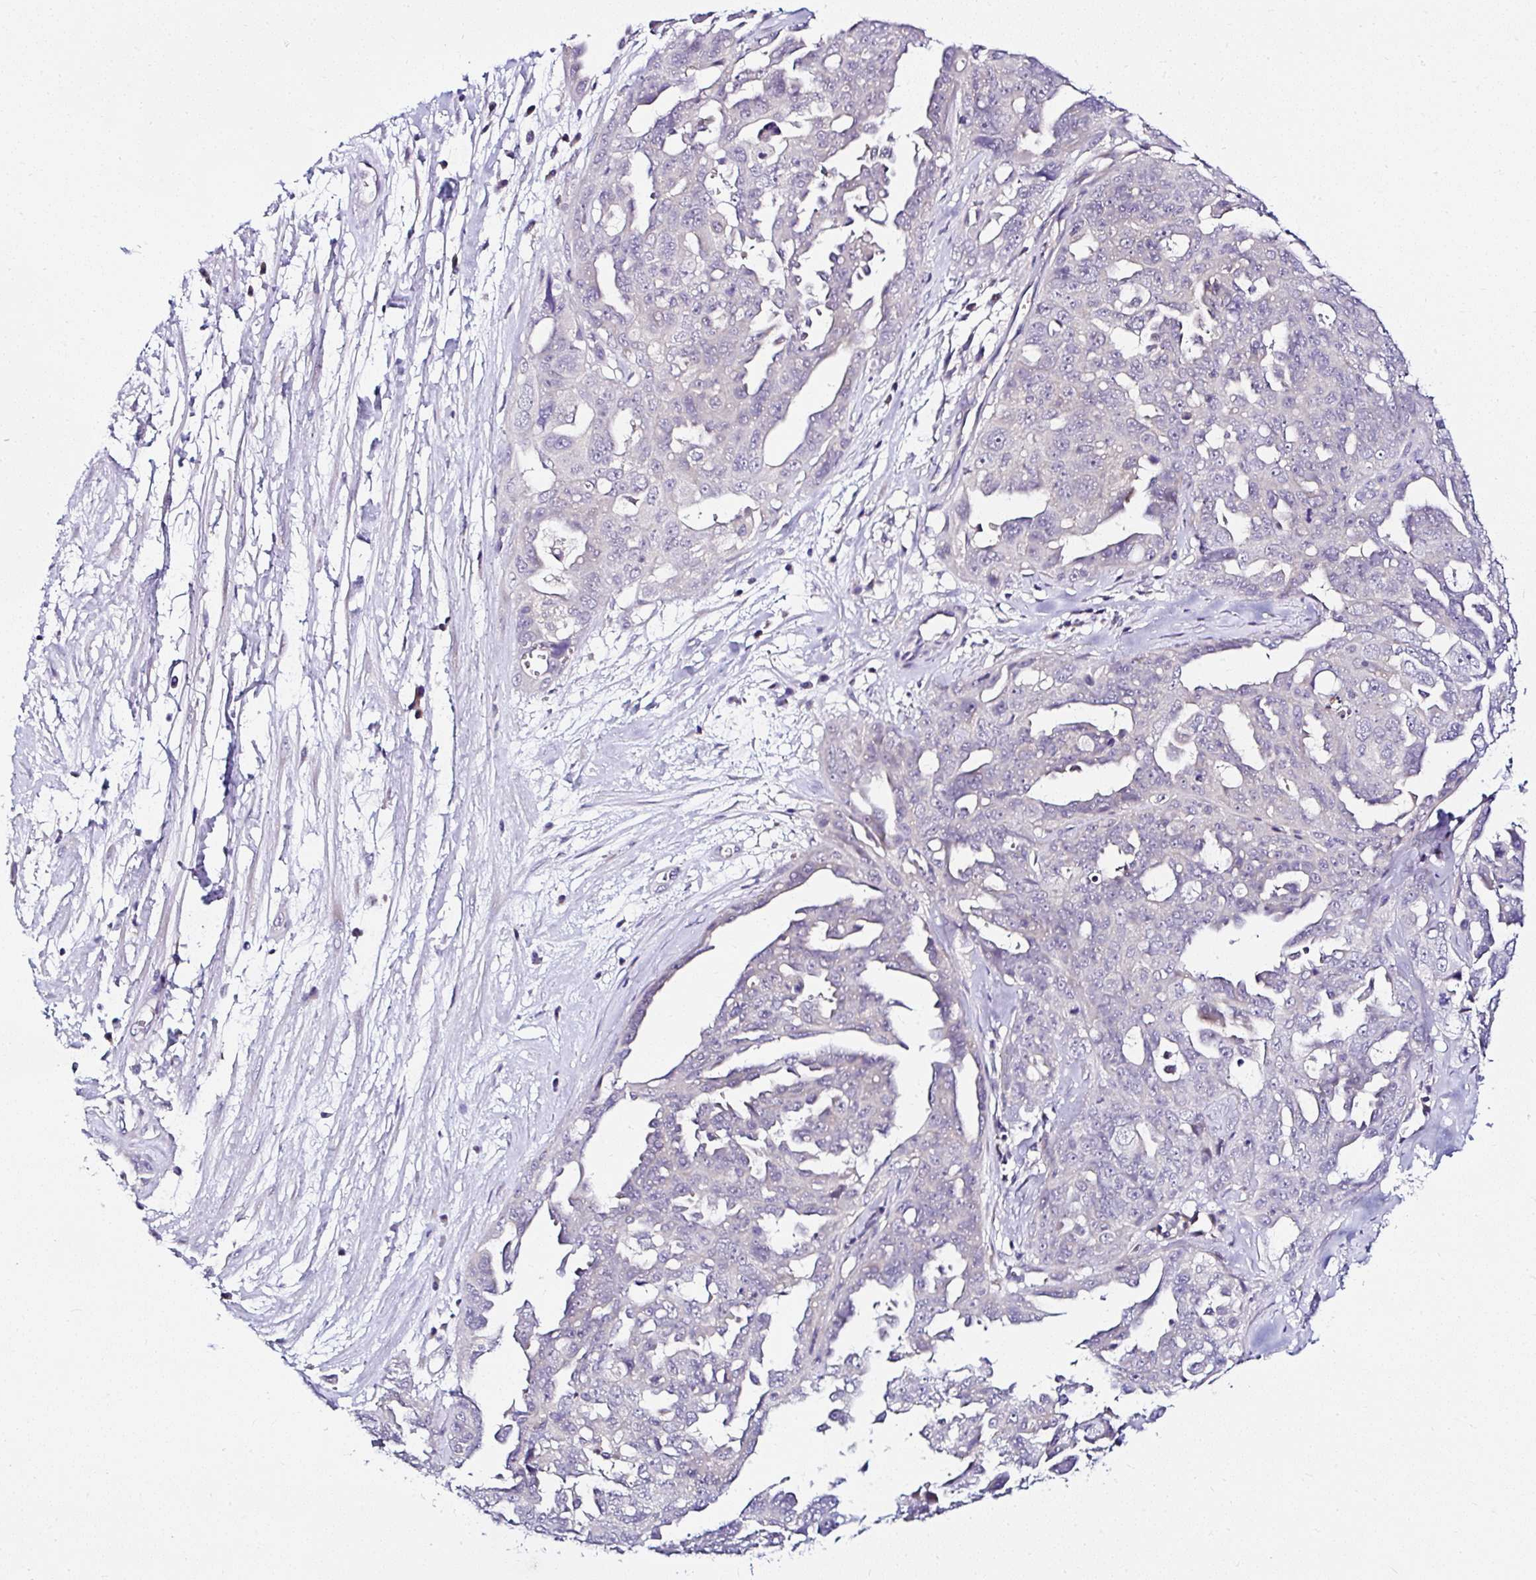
{"staining": {"intensity": "negative", "quantity": "none", "location": "none"}, "tissue": "ovarian cancer", "cell_type": "Tumor cells", "image_type": "cancer", "snomed": [{"axis": "morphology", "description": "Carcinoma, endometroid"}, {"axis": "topography", "description": "Ovary"}], "caption": "Immunohistochemistry (IHC) of ovarian cancer shows no expression in tumor cells.", "gene": "DEPDC5", "patient": {"sex": "female", "age": 70}}